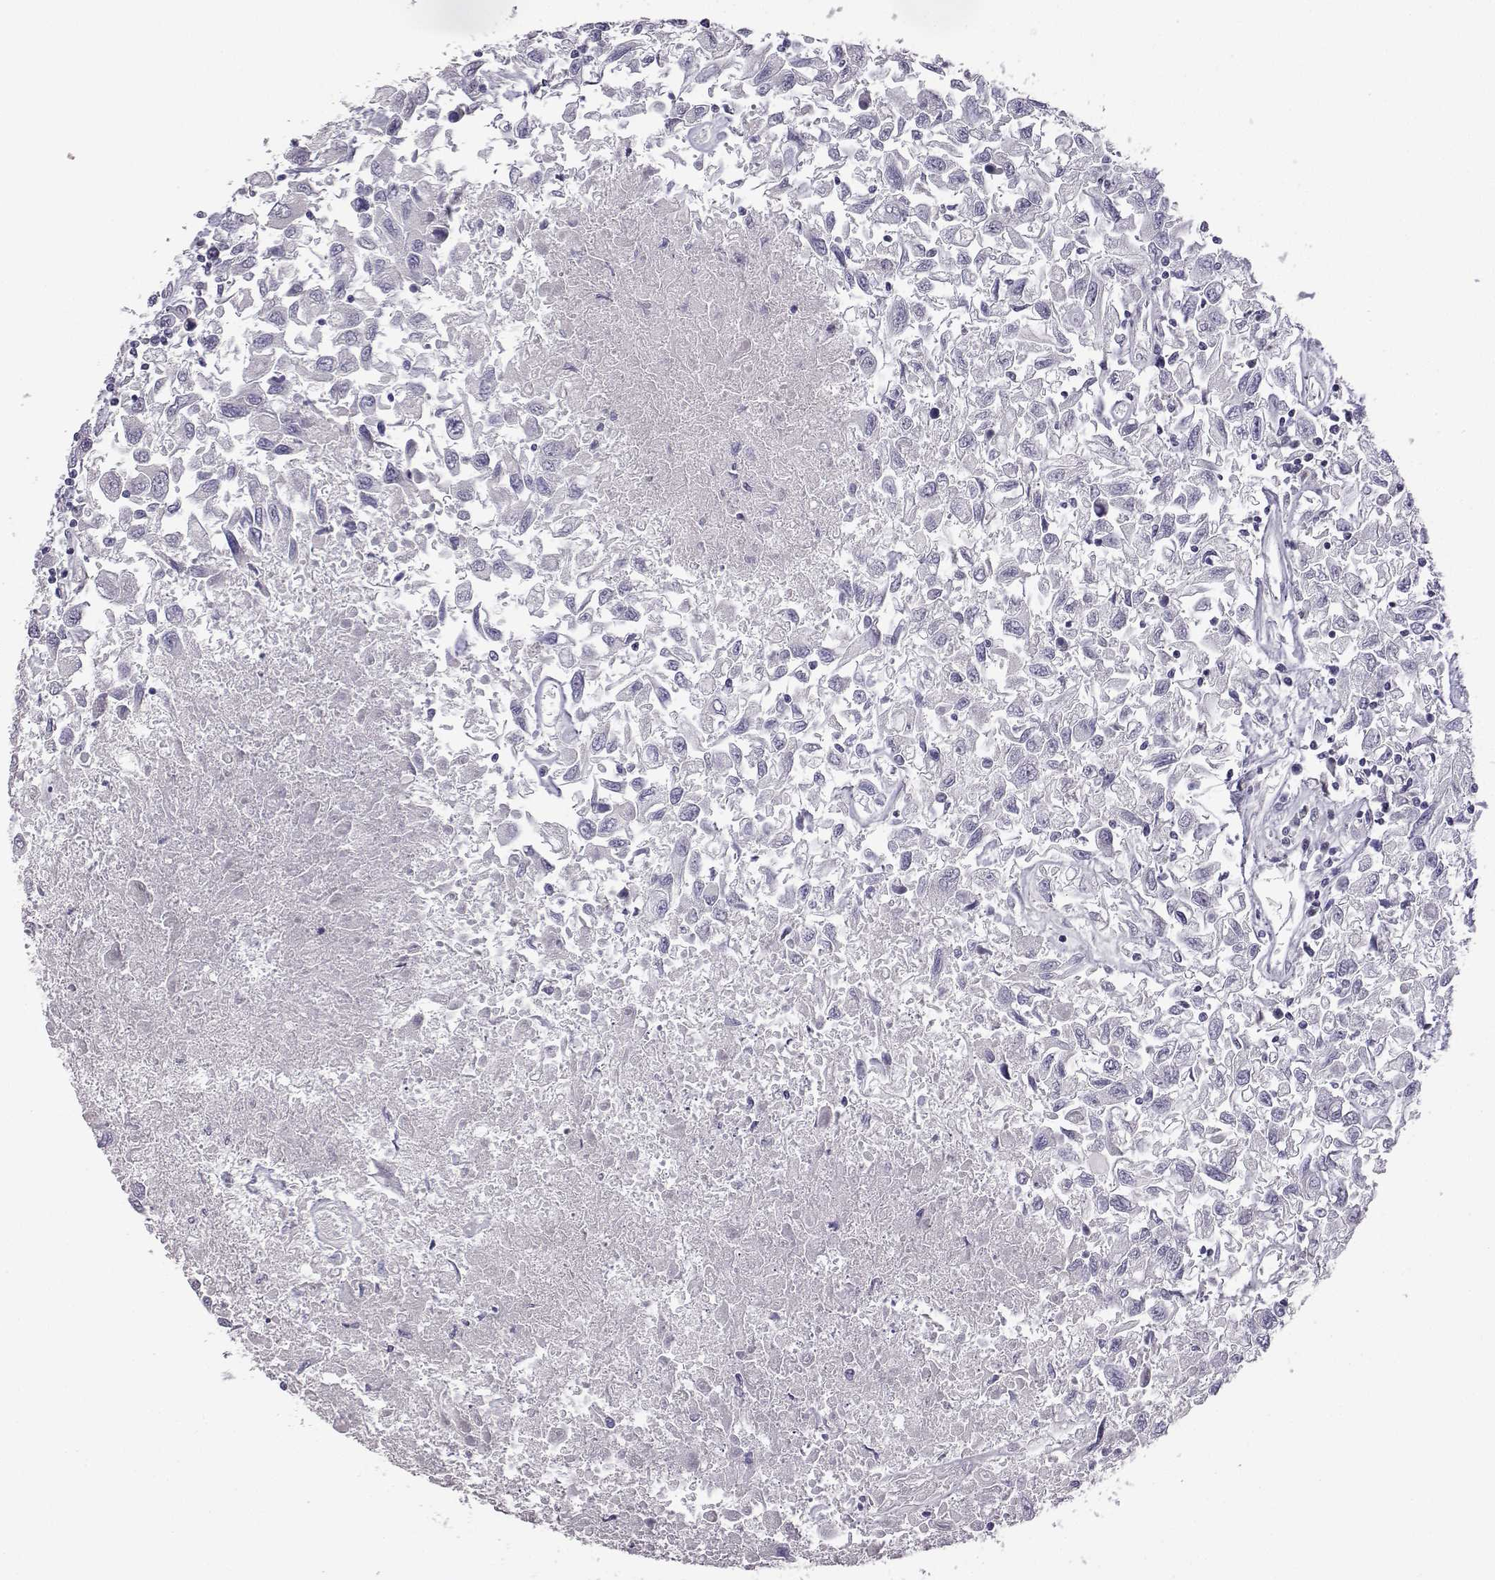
{"staining": {"intensity": "negative", "quantity": "none", "location": "none"}, "tissue": "renal cancer", "cell_type": "Tumor cells", "image_type": "cancer", "snomed": [{"axis": "morphology", "description": "Adenocarcinoma, NOS"}, {"axis": "topography", "description": "Kidney"}], "caption": "Tumor cells show no significant protein expression in renal cancer.", "gene": "AKR1B1", "patient": {"sex": "female", "age": 76}}